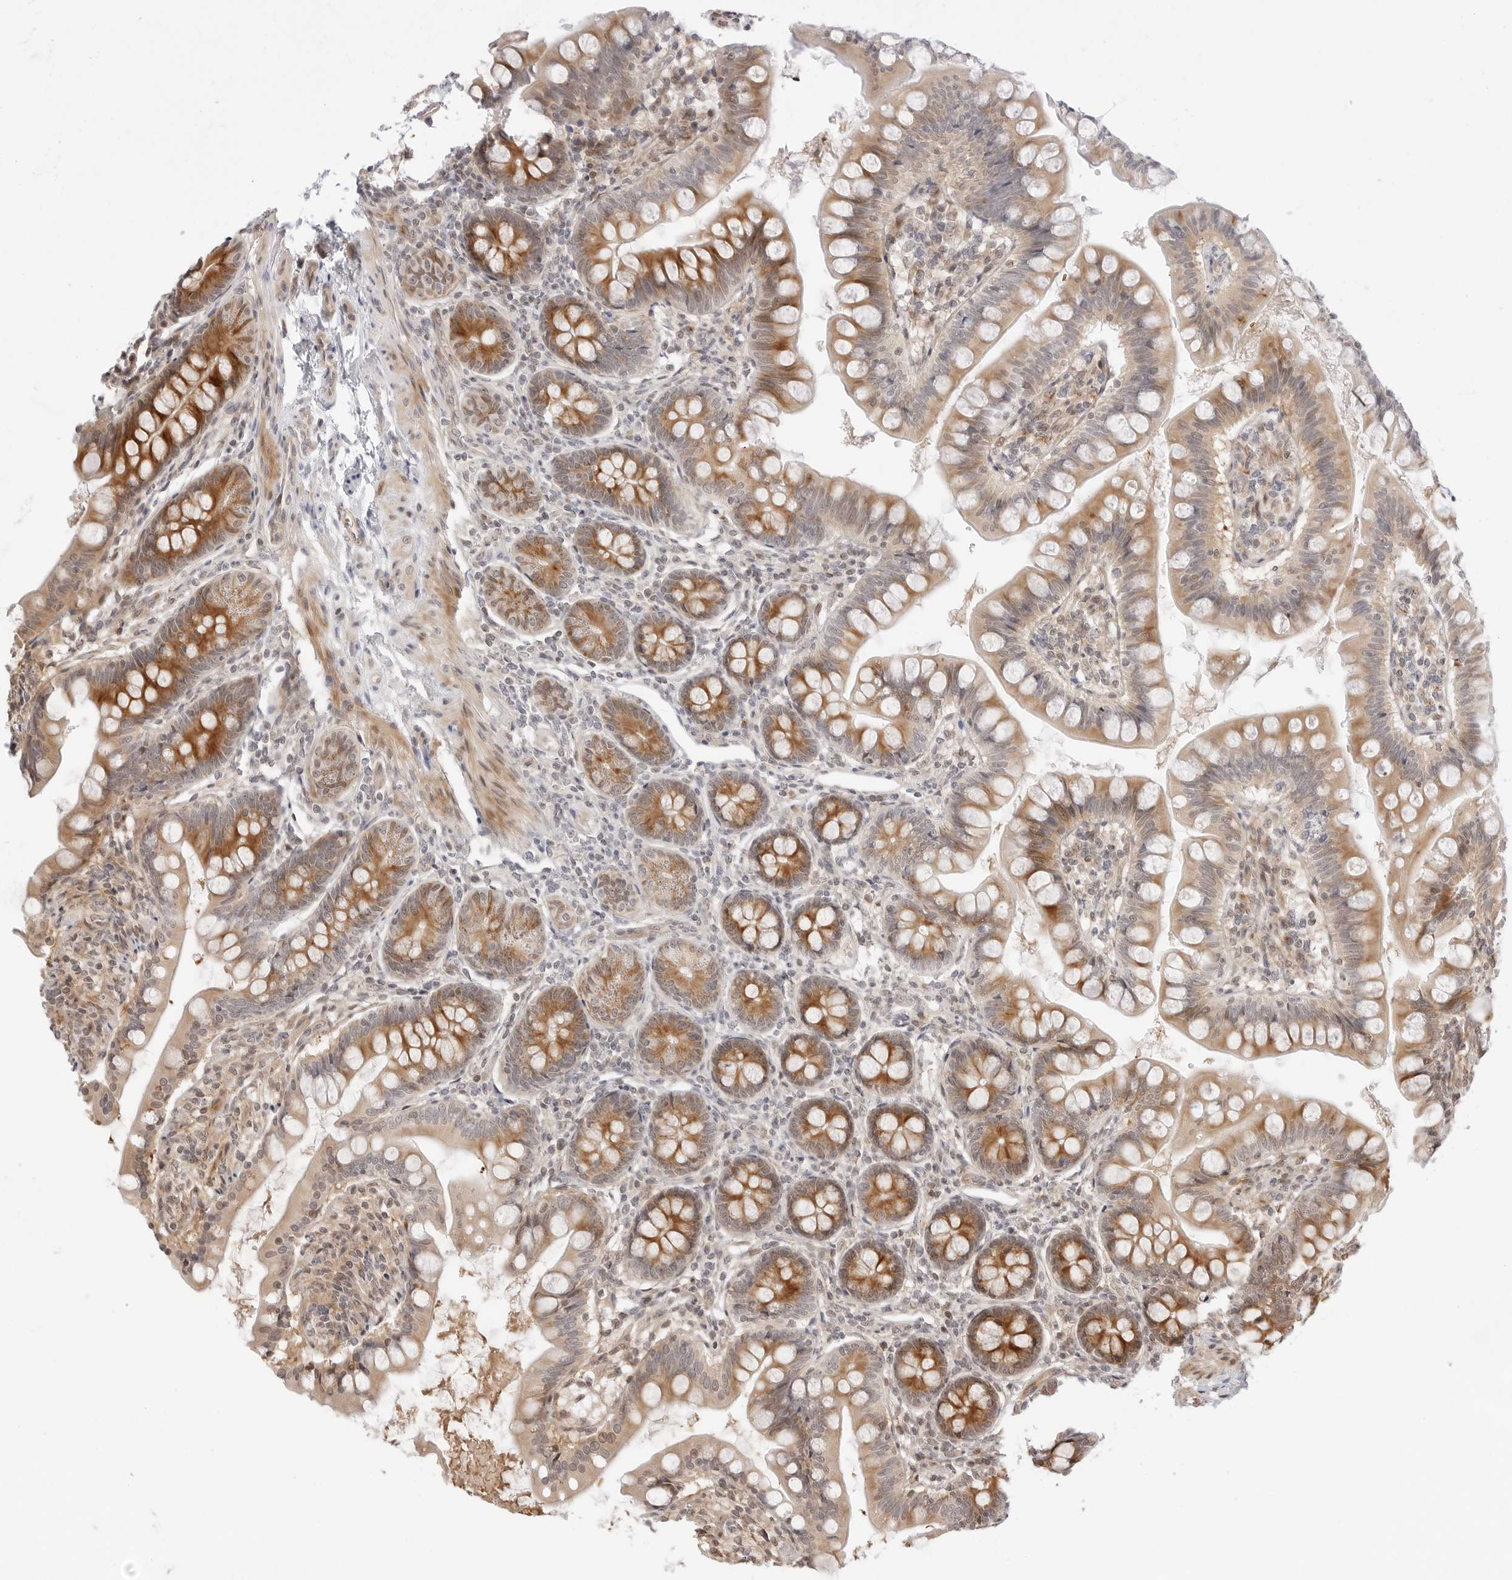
{"staining": {"intensity": "moderate", "quantity": "25%-75%", "location": "cytoplasmic/membranous"}, "tissue": "small intestine", "cell_type": "Glandular cells", "image_type": "normal", "snomed": [{"axis": "morphology", "description": "Normal tissue, NOS"}, {"axis": "topography", "description": "Small intestine"}], "caption": "Small intestine stained with a protein marker displays moderate staining in glandular cells.", "gene": "GEM", "patient": {"sex": "male", "age": 7}}